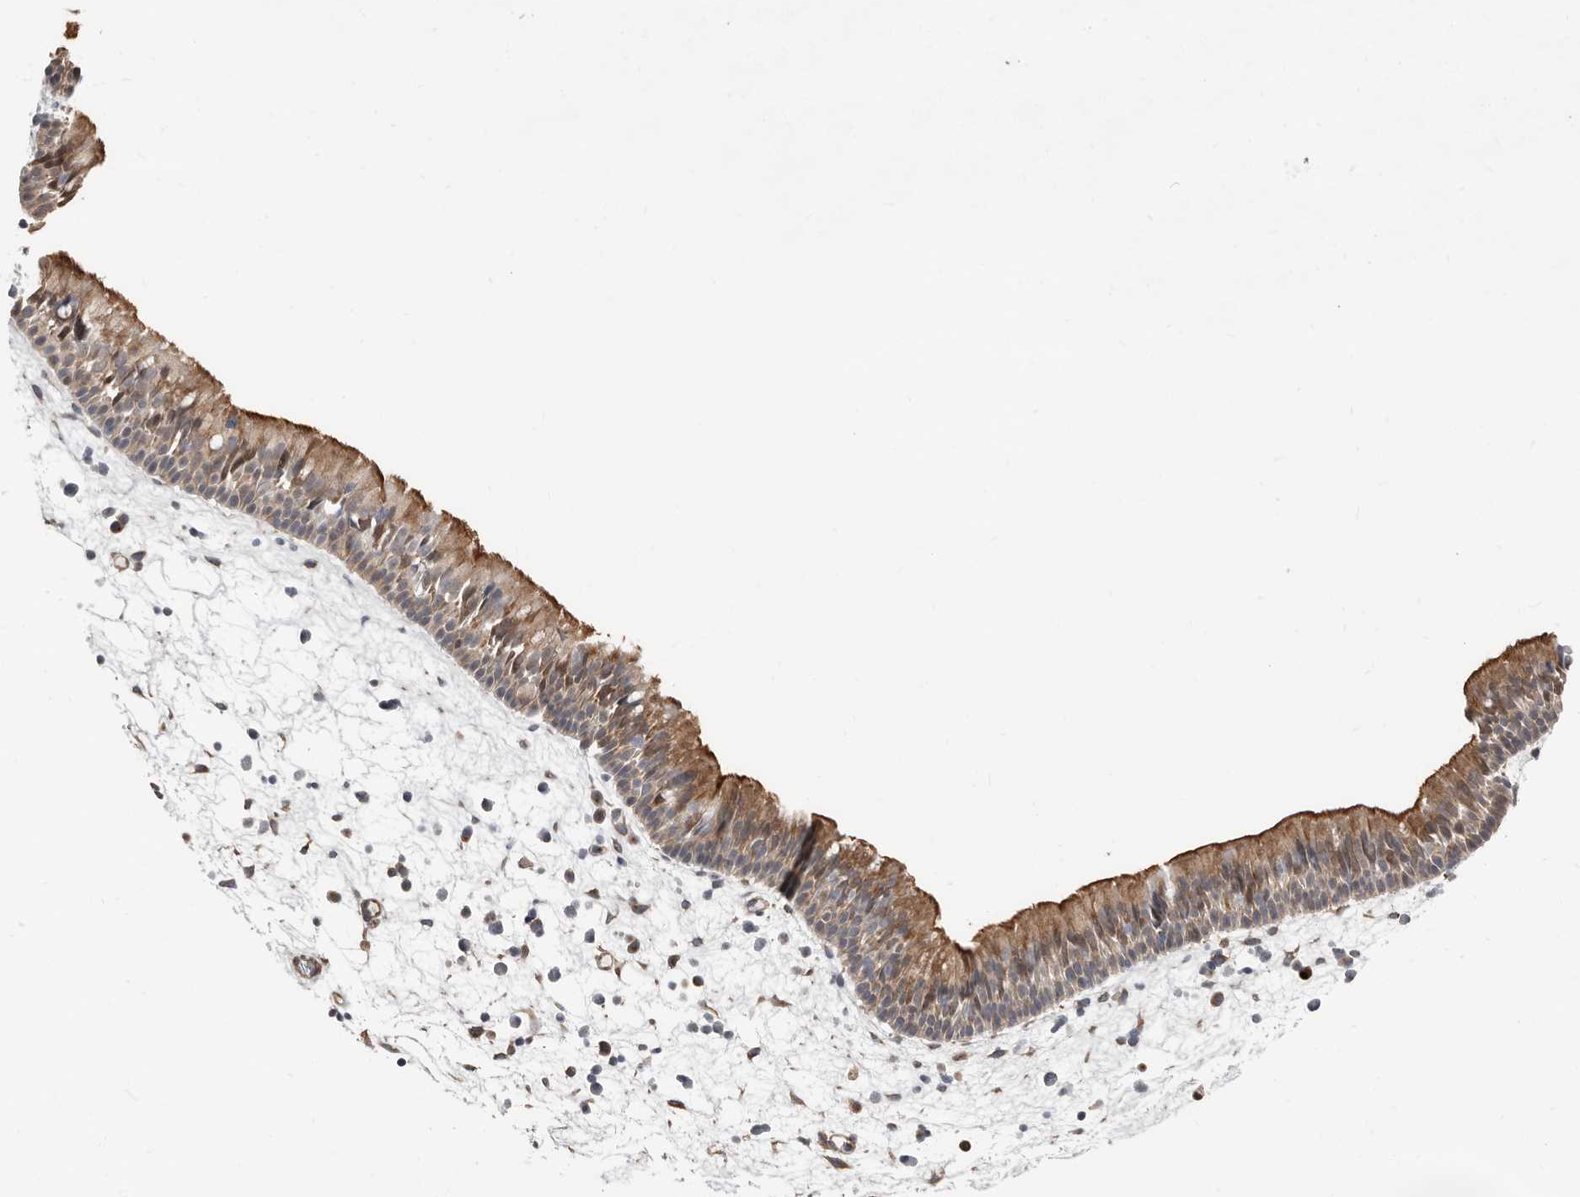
{"staining": {"intensity": "moderate", "quantity": ">75%", "location": "cytoplasmic/membranous"}, "tissue": "nasopharynx", "cell_type": "Respiratory epithelial cells", "image_type": "normal", "snomed": [{"axis": "morphology", "description": "Normal tissue, NOS"}, {"axis": "morphology", "description": "Inflammation, NOS"}, {"axis": "morphology", "description": "Malignant melanoma, Metastatic site"}, {"axis": "topography", "description": "Nasopharynx"}], "caption": "IHC micrograph of benign nasopharynx: nasopharynx stained using immunohistochemistry shows medium levels of moderate protein expression localized specifically in the cytoplasmic/membranous of respiratory epithelial cells, appearing as a cytoplasmic/membranous brown color.", "gene": "ASRGL1", "patient": {"sex": "male", "age": 70}}